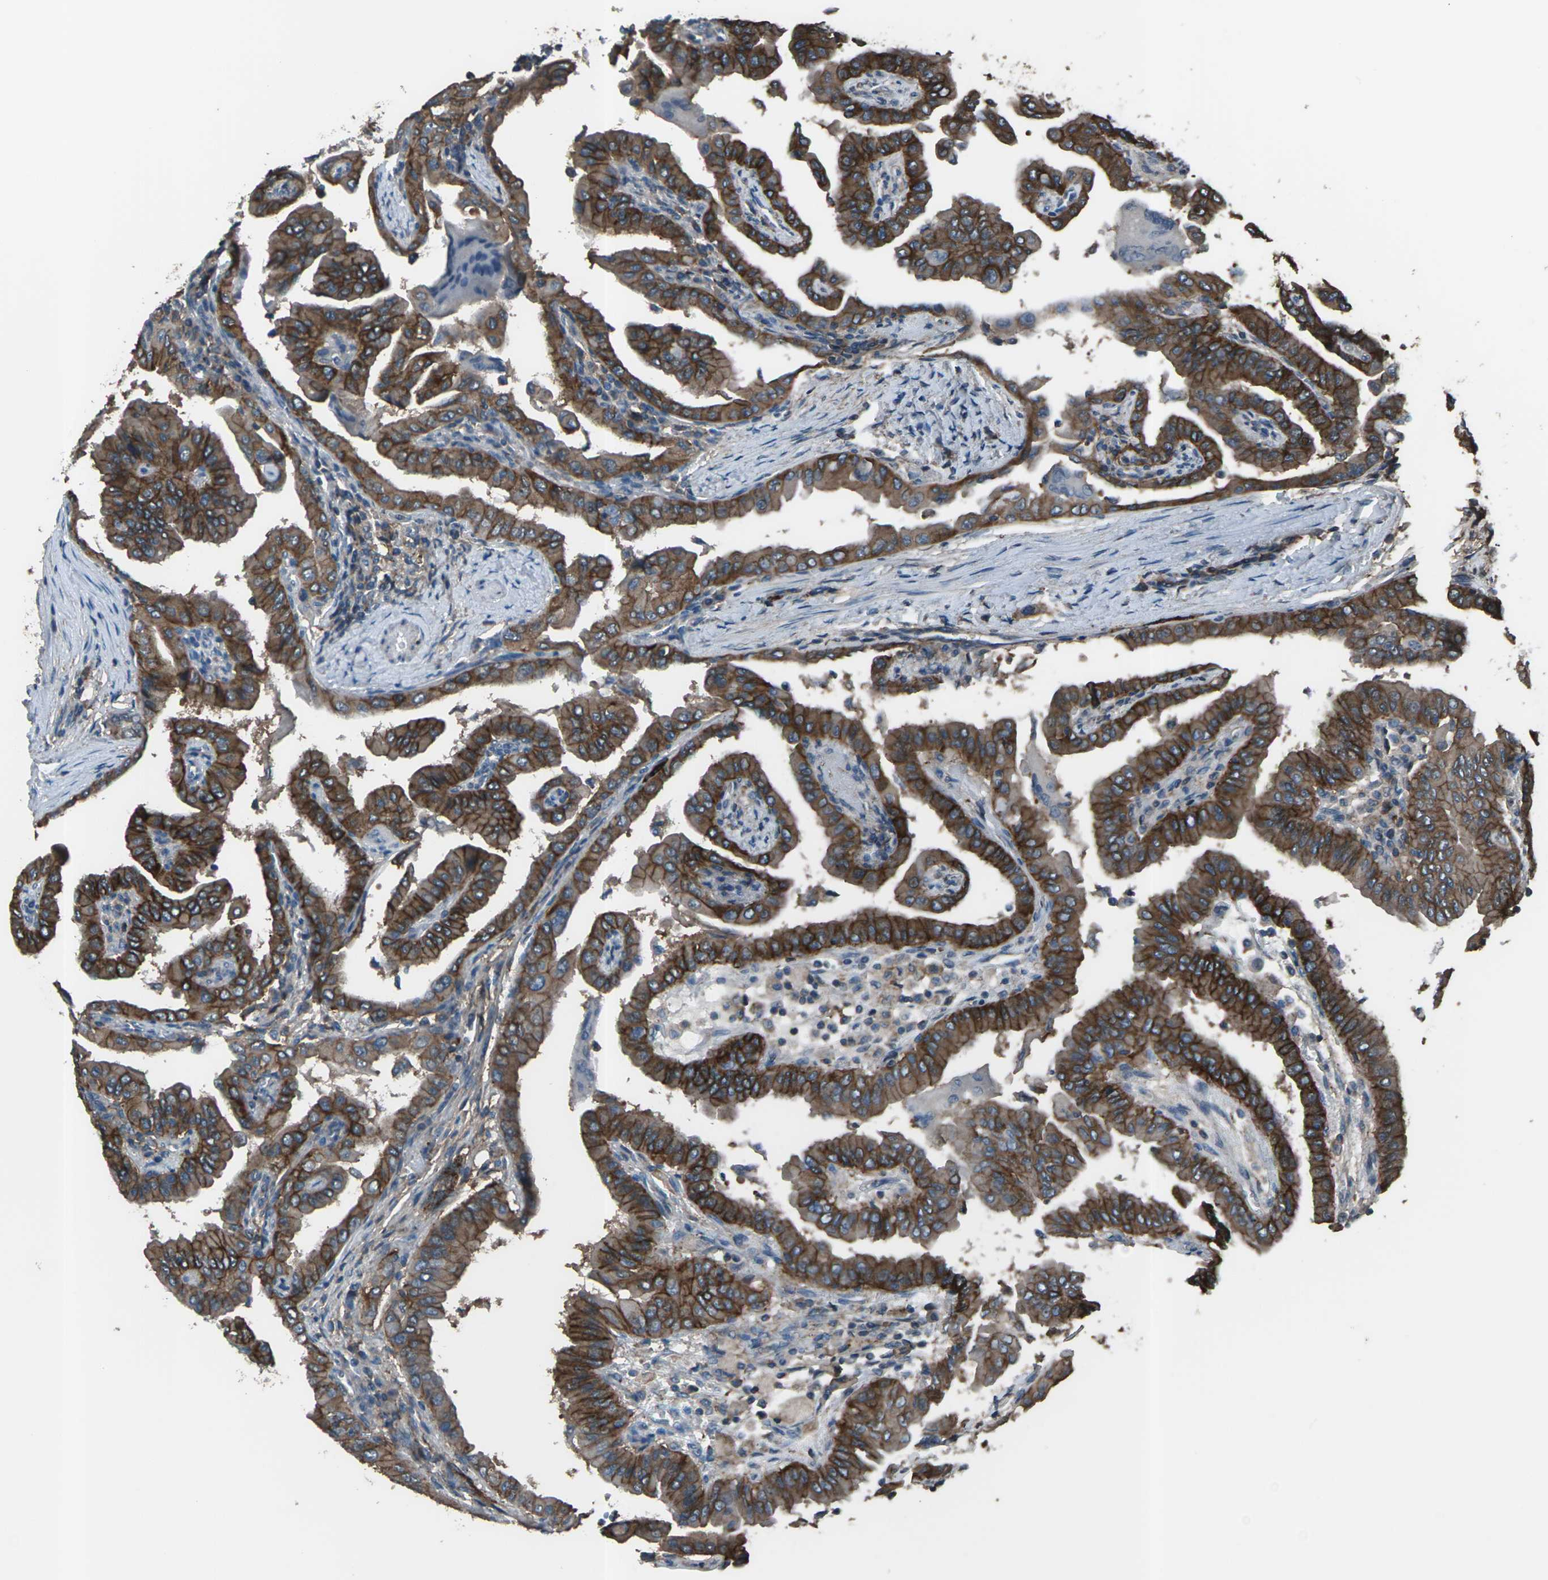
{"staining": {"intensity": "strong", "quantity": ">75%", "location": "cytoplasmic/membranous"}, "tissue": "thyroid cancer", "cell_type": "Tumor cells", "image_type": "cancer", "snomed": [{"axis": "morphology", "description": "Papillary adenocarcinoma, NOS"}, {"axis": "topography", "description": "Thyroid gland"}], "caption": "Immunohistochemistry micrograph of thyroid cancer (papillary adenocarcinoma) stained for a protein (brown), which shows high levels of strong cytoplasmic/membranous expression in about >75% of tumor cells.", "gene": "CMTM4", "patient": {"sex": "male", "age": 33}}